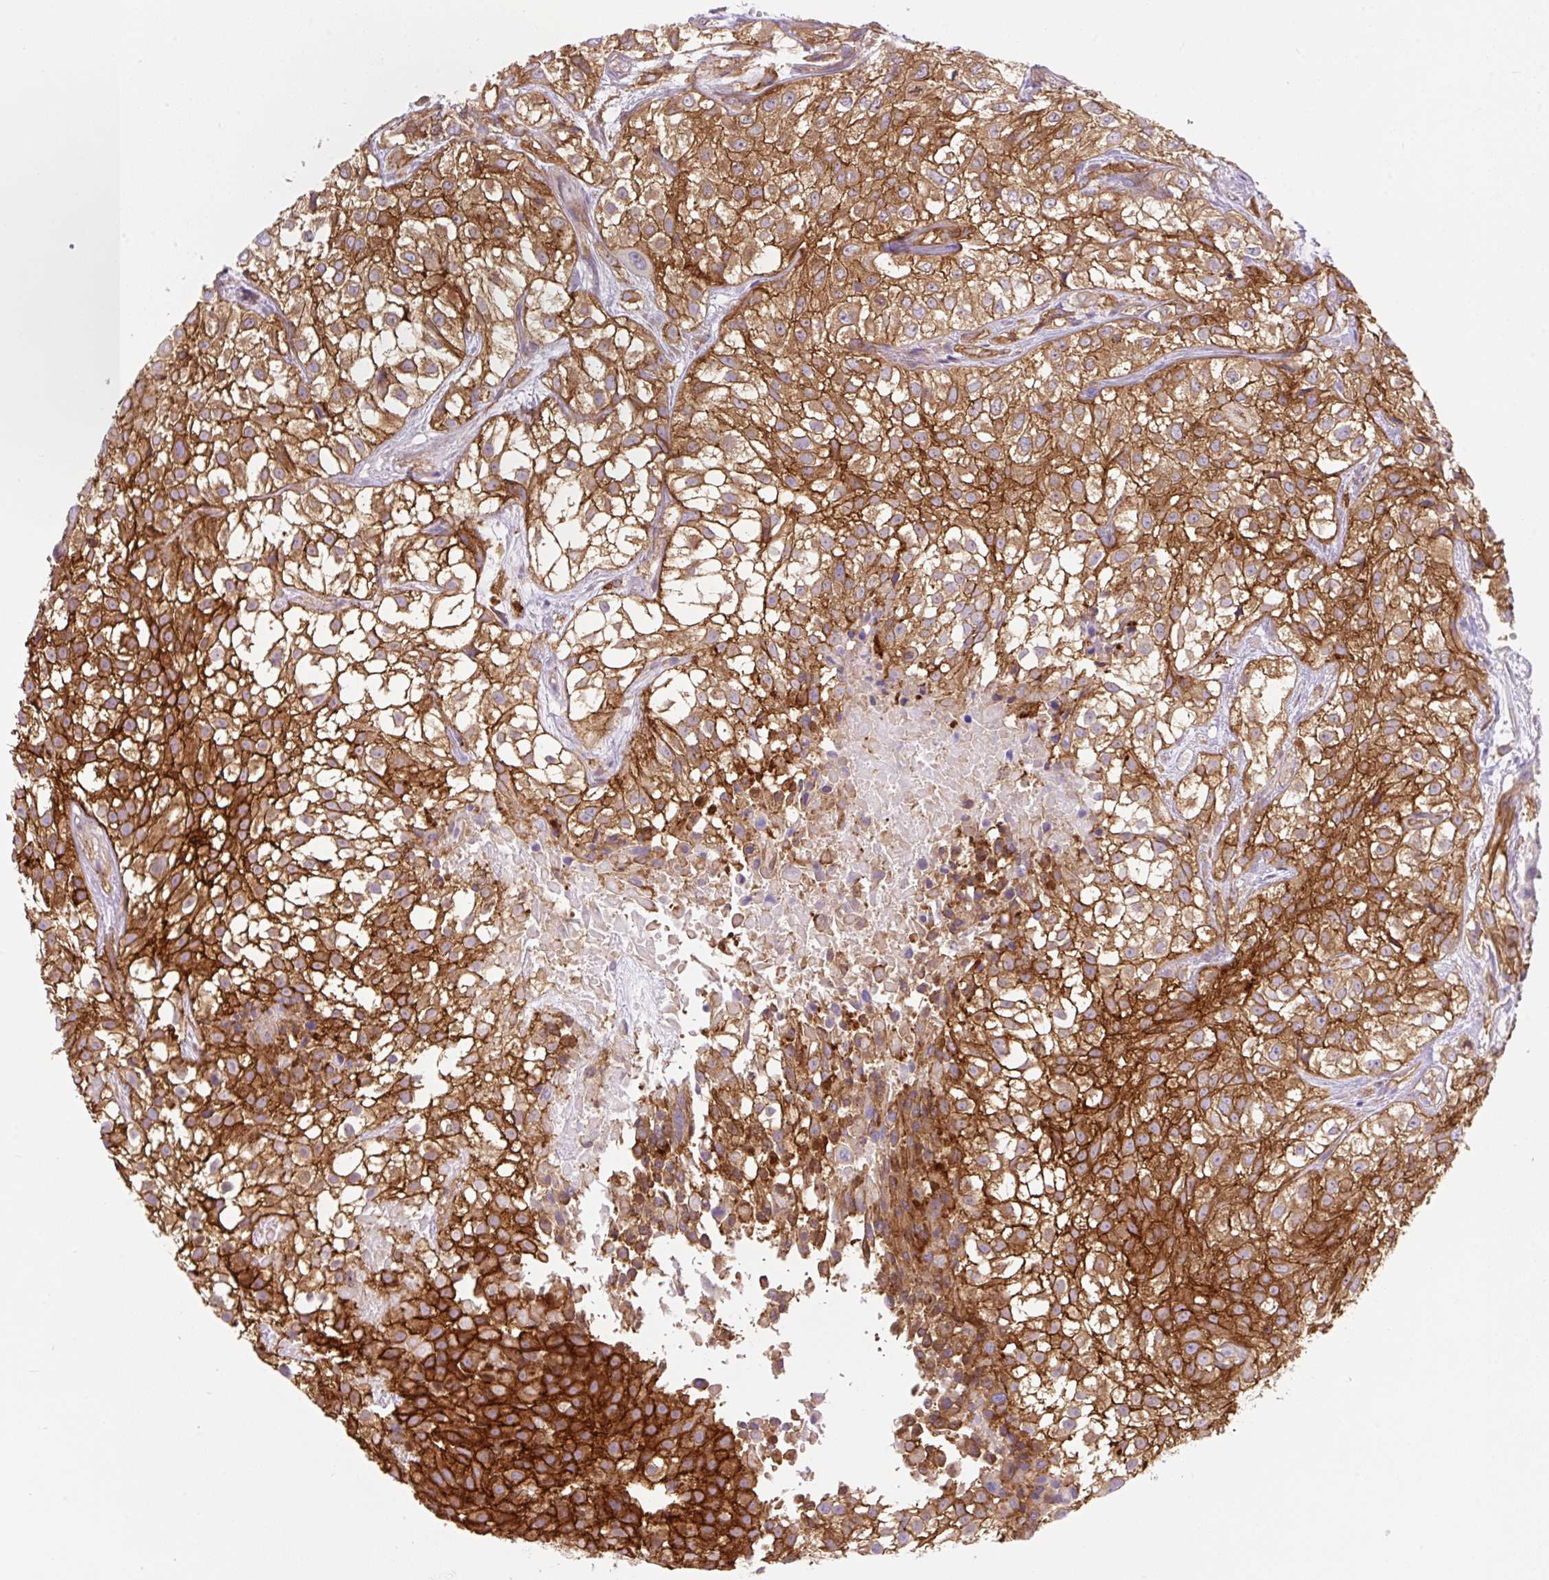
{"staining": {"intensity": "strong", "quantity": ">75%", "location": "cytoplasmic/membranous"}, "tissue": "urothelial cancer", "cell_type": "Tumor cells", "image_type": "cancer", "snomed": [{"axis": "morphology", "description": "Urothelial carcinoma, High grade"}, {"axis": "topography", "description": "Urinary bladder"}], "caption": "High-grade urothelial carcinoma tissue reveals strong cytoplasmic/membranous staining in approximately >75% of tumor cells Using DAB (3,3'-diaminobenzidine) (brown) and hematoxylin (blue) stains, captured at high magnification using brightfield microscopy.", "gene": "DNM2", "patient": {"sex": "male", "age": 56}}